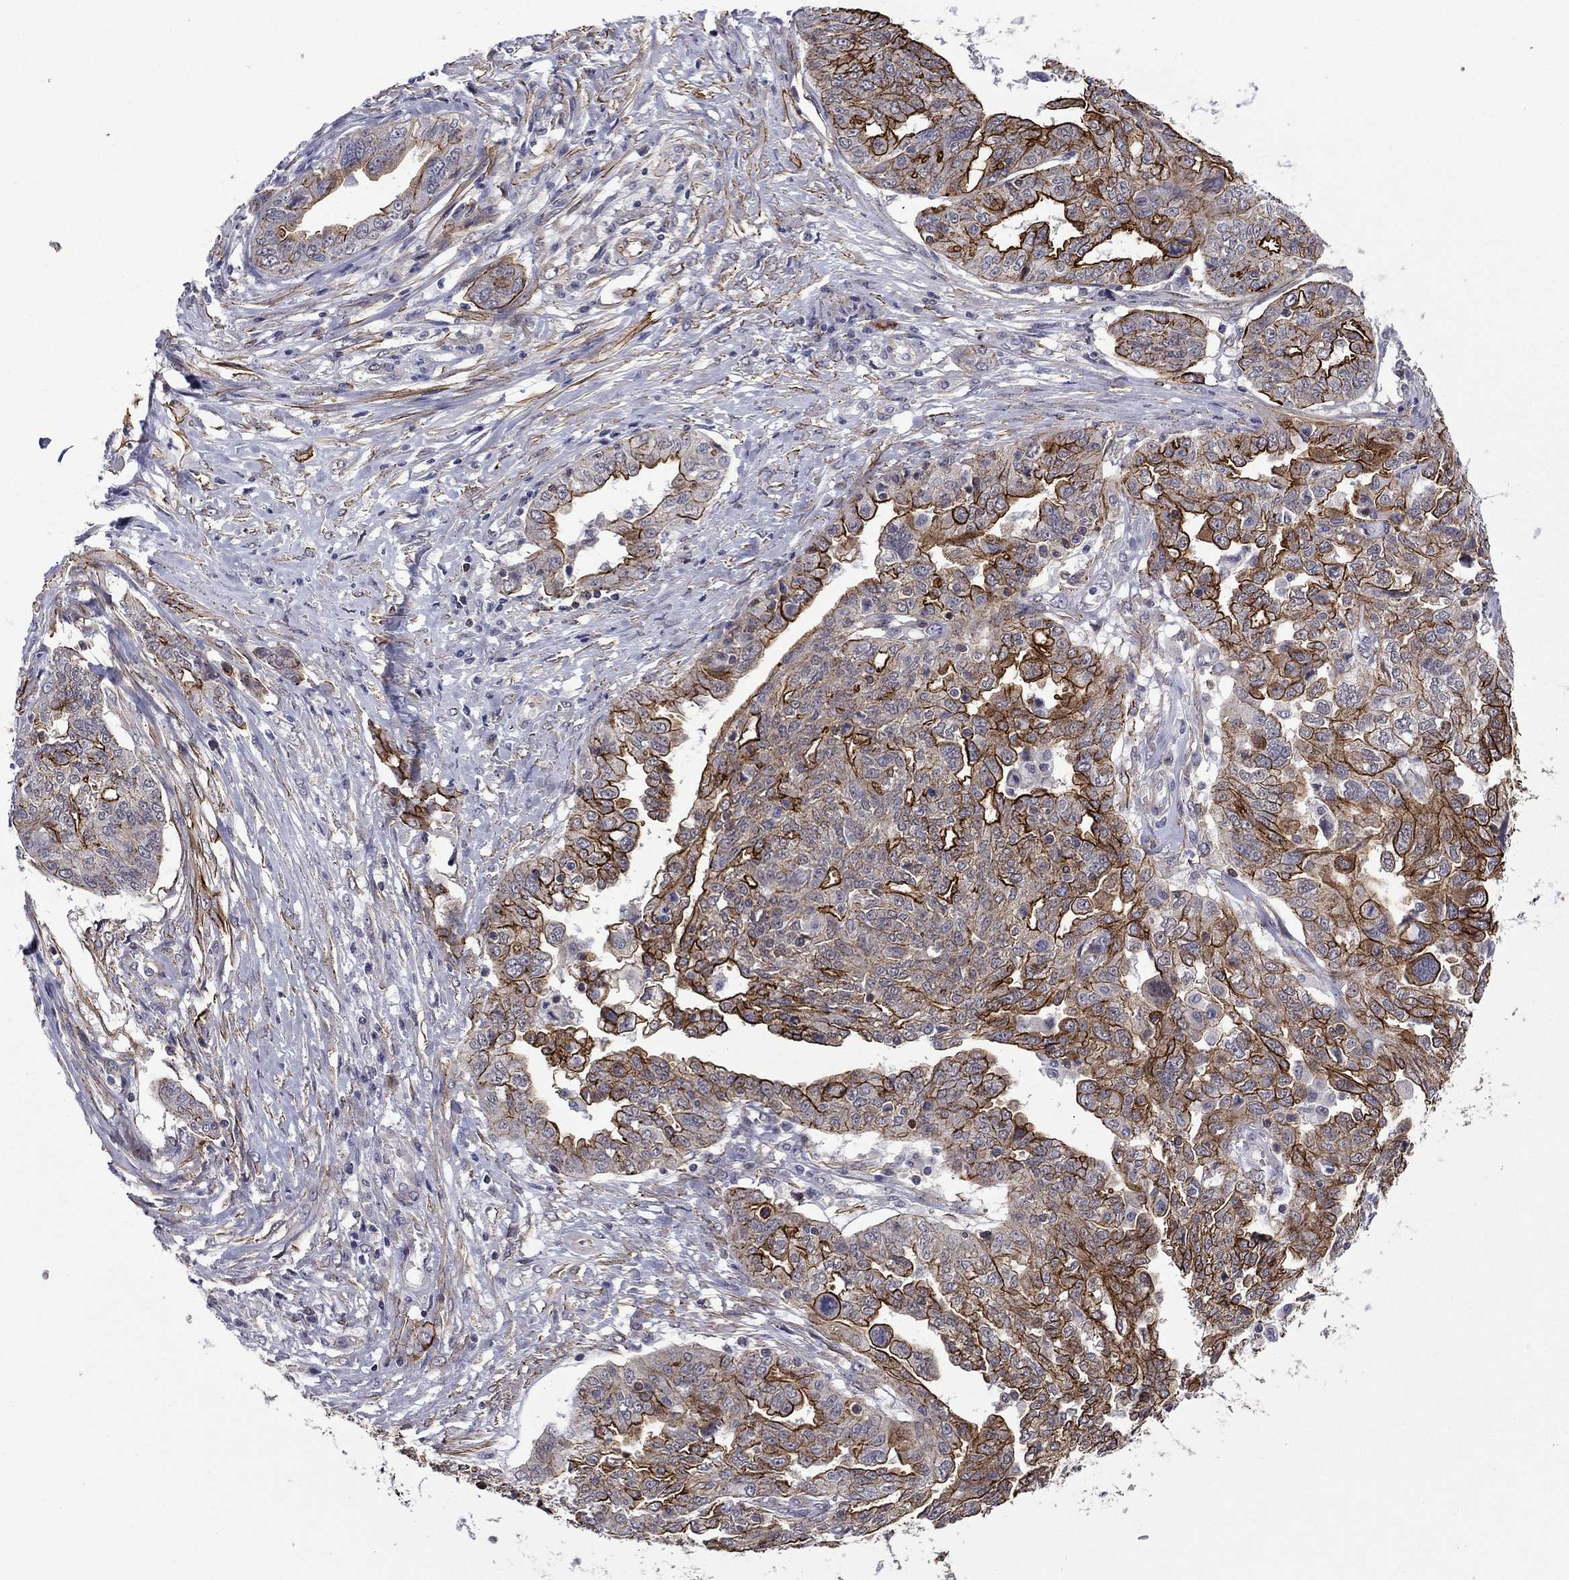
{"staining": {"intensity": "strong", "quantity": "25%-75%", "location": "cytoplasmic/membranous"}, "tissue": "ovarian cancer", "cell_type": "Tumor cells", "image_type": "cancer", "snomed": [{"axis": "morphology", "description": "Cystadenocarcinoma, serous, NOS"}, {"axis": "topography", "description": "Ovary"}], "caption": "The immunohistochemical stain shows strong cytoplasmic/membranous expression in tumor cells of ovarian serous cystadenocarcinoma tissue.", "gene": "LMO7", "patient": {"sex": "female", "age": 67}}